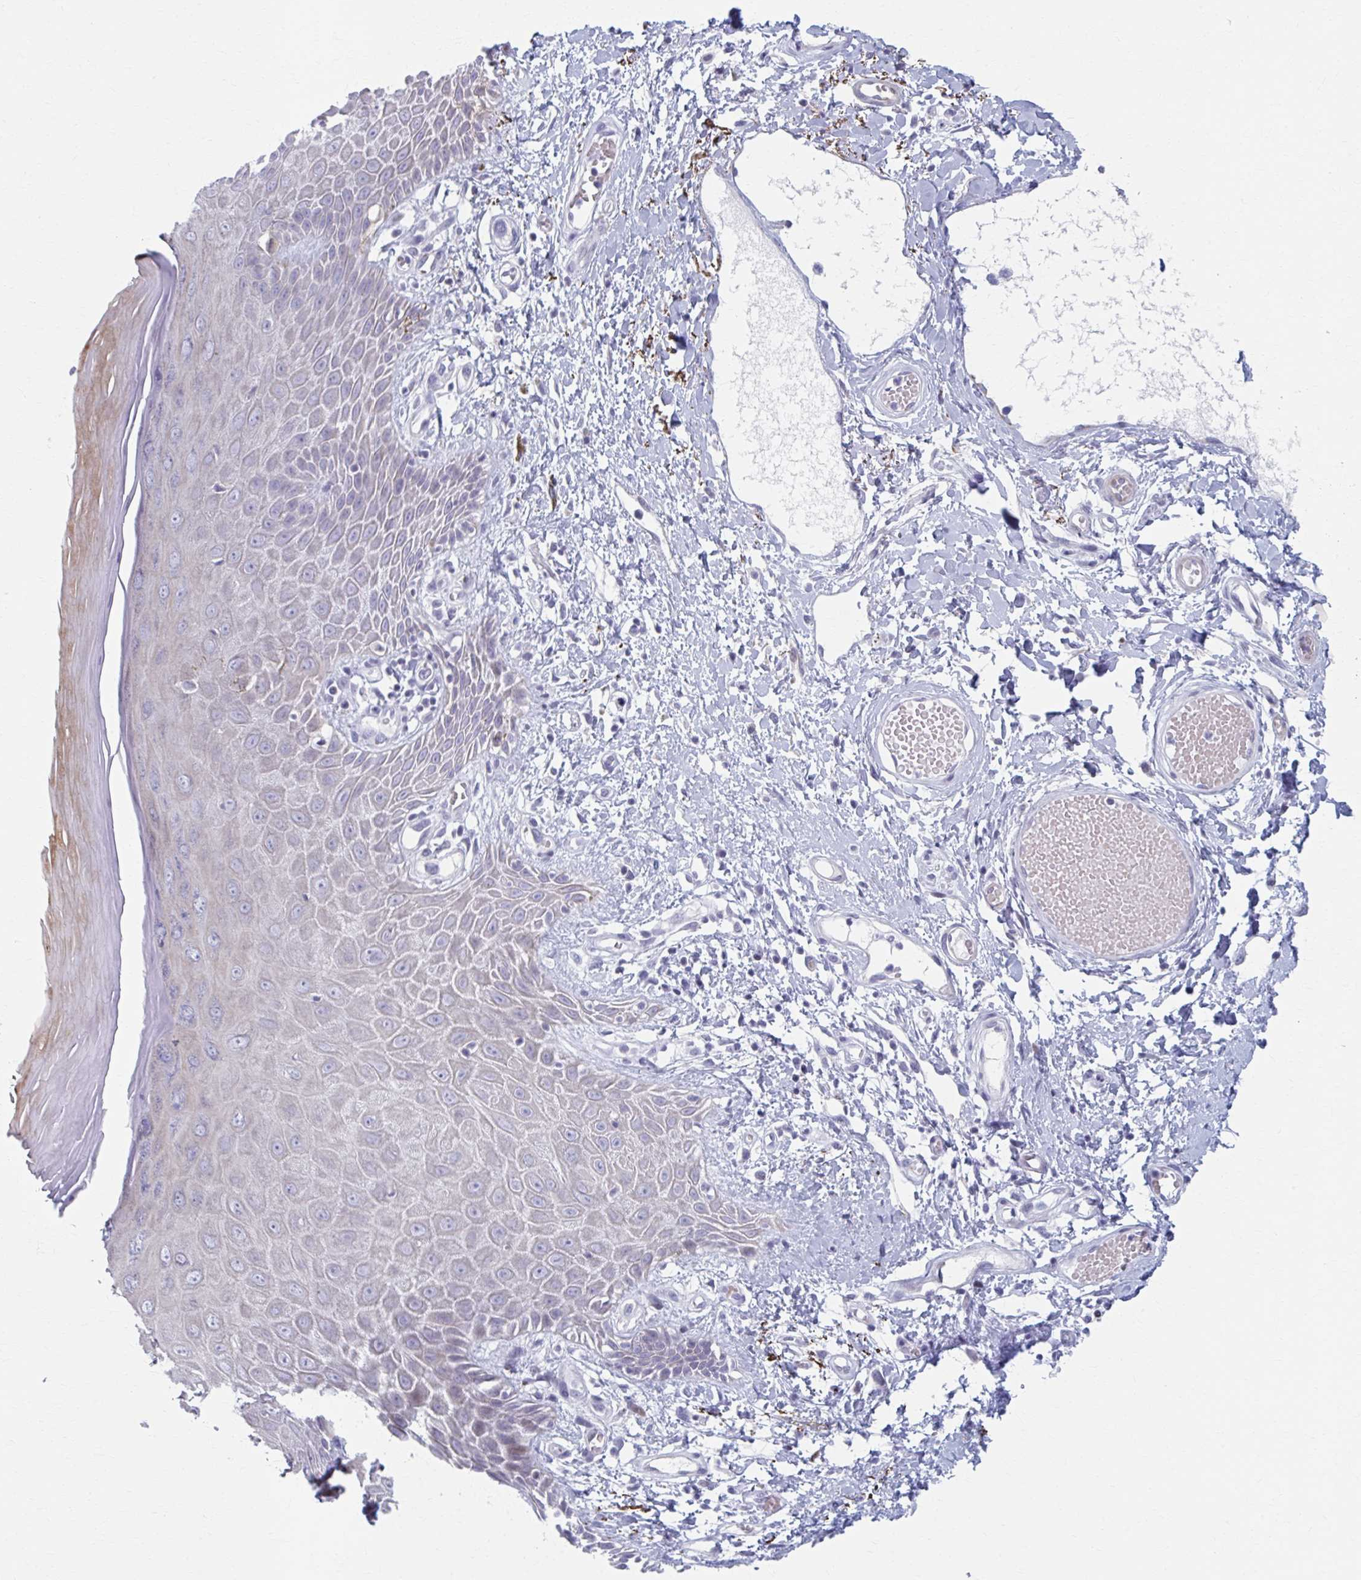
{"staining": {"intensity": "negative", "quantity": "none", "location": "none"}, "tissue": "skin", "cell_type": "Epidermal cells", "image_type": "normal", "snomed": [{"axis": "morphology", "description": "Normal tissue, NOS"}, {"axis": "topography", "description": "Anal"}, {"axis": "topography", "description": "Peripheral nerve tissue"}], "caption": "Epidermal cells are negative for brown protein staining in unremarkable skin. (DAB (3,3'-diaminobenzidine) immunohistochemistry (IHC), high magnification).", "gene": "ABHD16B", "patient": {"sex": "male", "age": 78}}